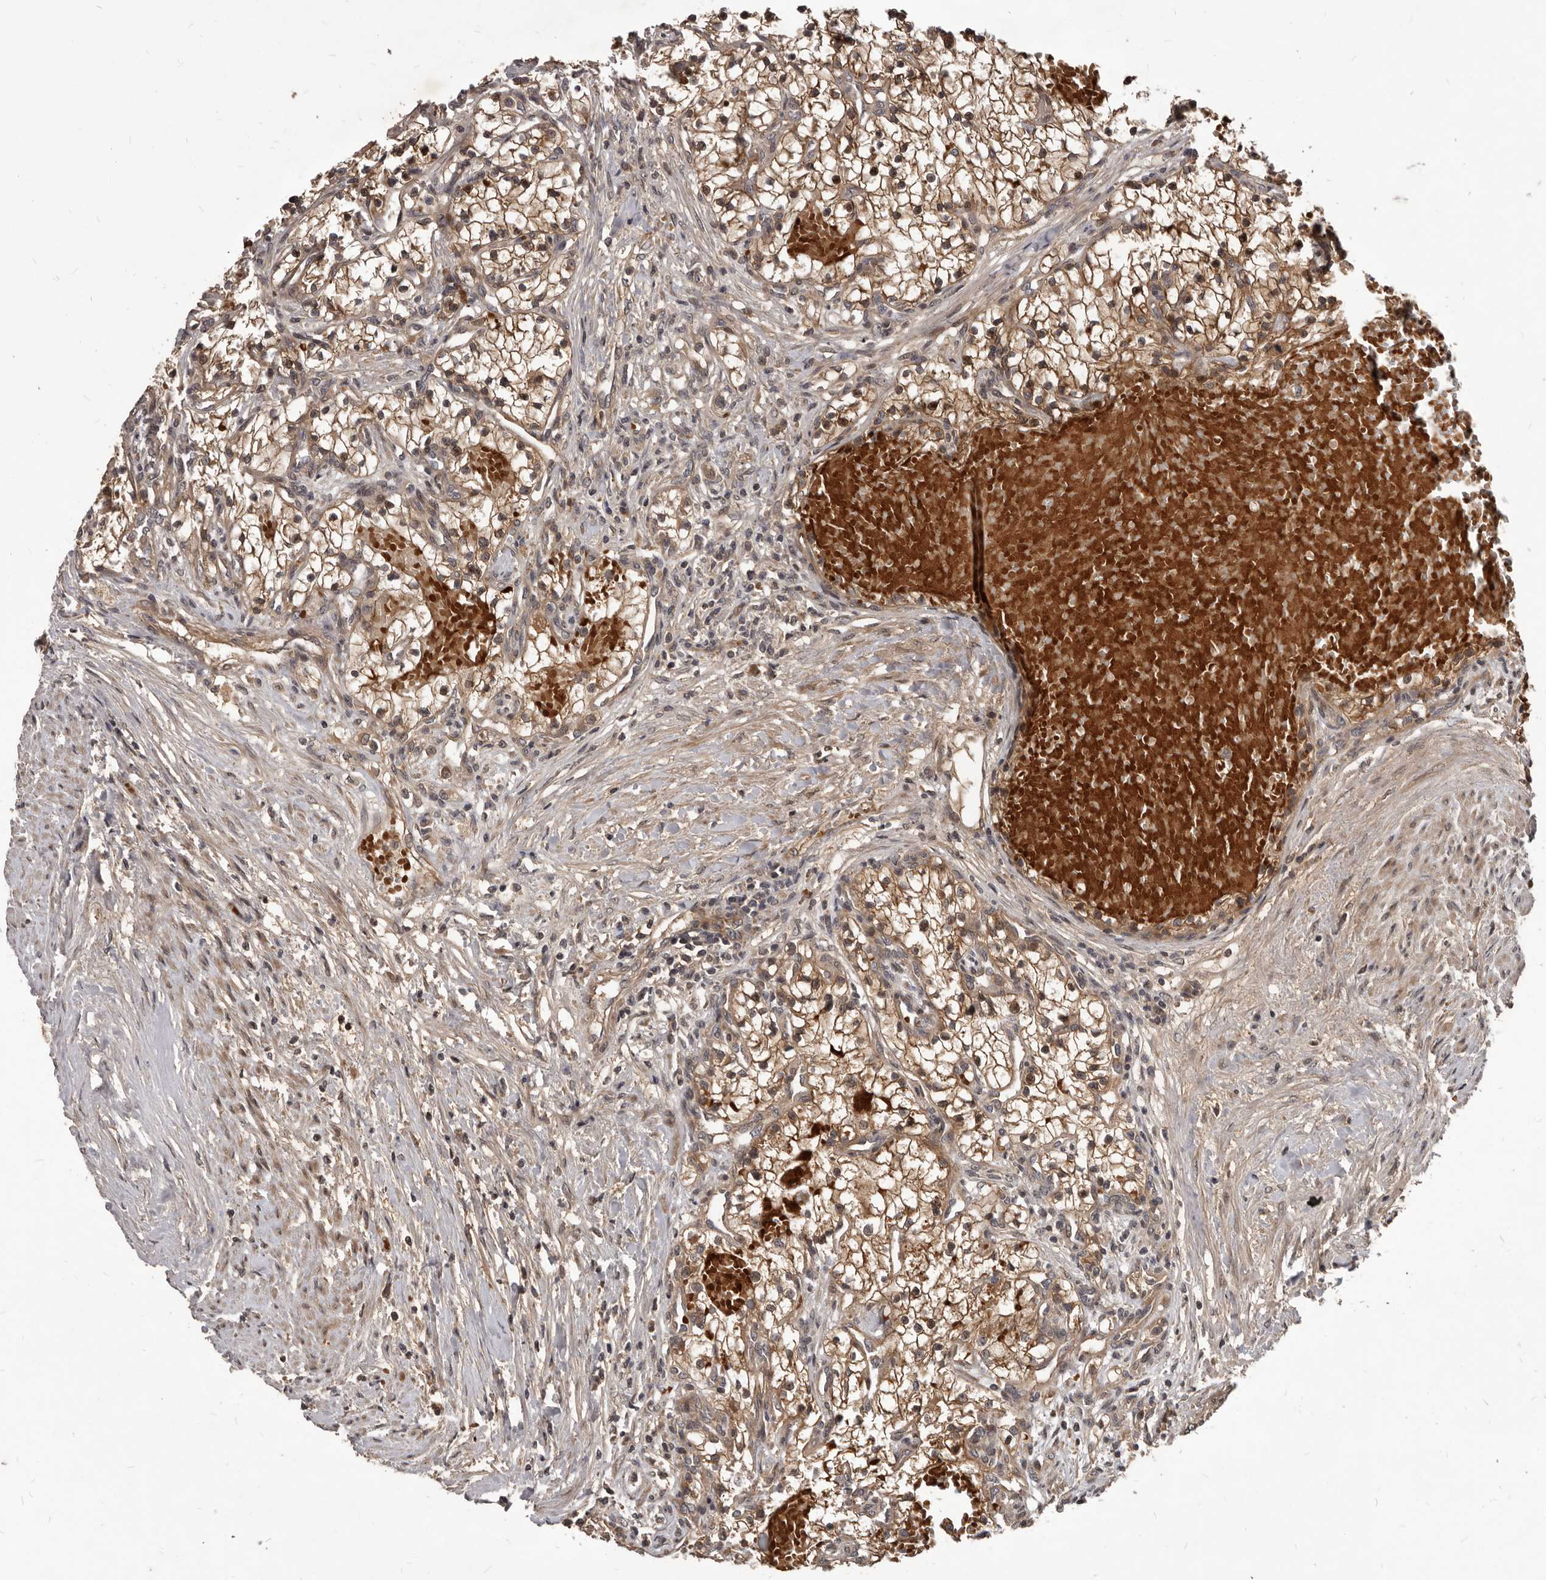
{"staining": {"intensity": "moderate", "quantity": ">75%", "location": "cytoplasmic/membranous,nuclear"}, "tissue": "renal cancer", "cell_type": "Tumor cells", "image_type": "cancer", "snomed": [{"axis": "morphology", "description": "Normal tissue, NOS"}, {"axis": "morphology", "description": "Adenocarcinoma, NOS"}, {"axis": "topography", "description": "Kidney"}], "caption": "A high-resolution micrograph shows immunohistochemistry (IHC) staining of renal adenocarcinoma, which exhibits moderate cytoplasmic/membranous and nuclear positivity in approximately >75% of tumor cells.", "gene": "GABPB2", "patient": {"sex": "male", "age": 68}}